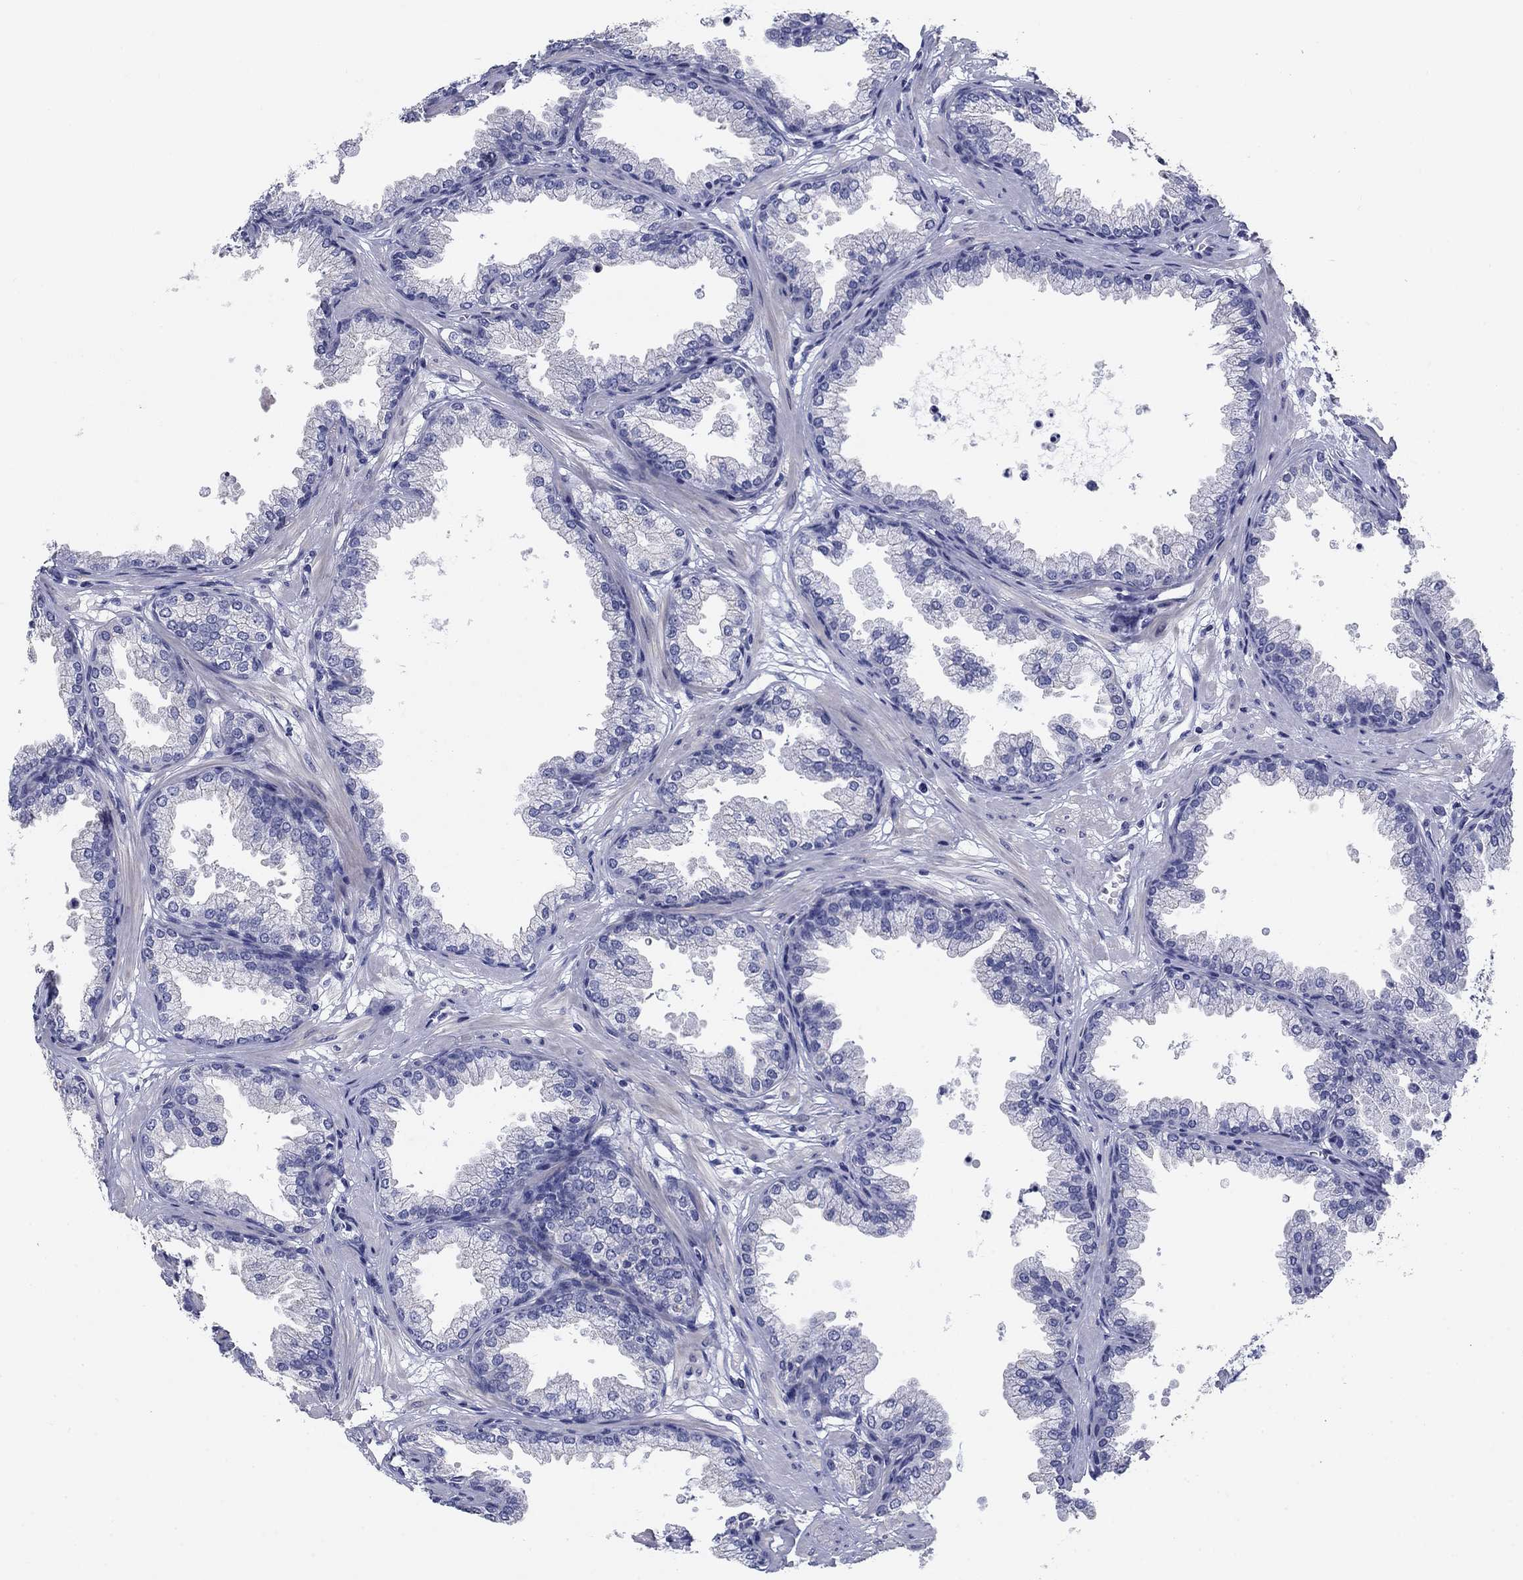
{"staining": {"intensity": "negative", "quantity": "none", "location": "none"}, "tissue": "prostate", "cell_type": "Glandular cells", "image_type": "normal", "snomed": [{"axis": "morphology", "description": "Normal tissue, NOS"}, {"axis": "topography", "description": "Prostate"}], "caption": "Immunohistochemical staining of benign prostate demonstrates no significant expression in glandular cells.", "gene": "PRKCG", "patient": {"sex": "male", "age": 37}}